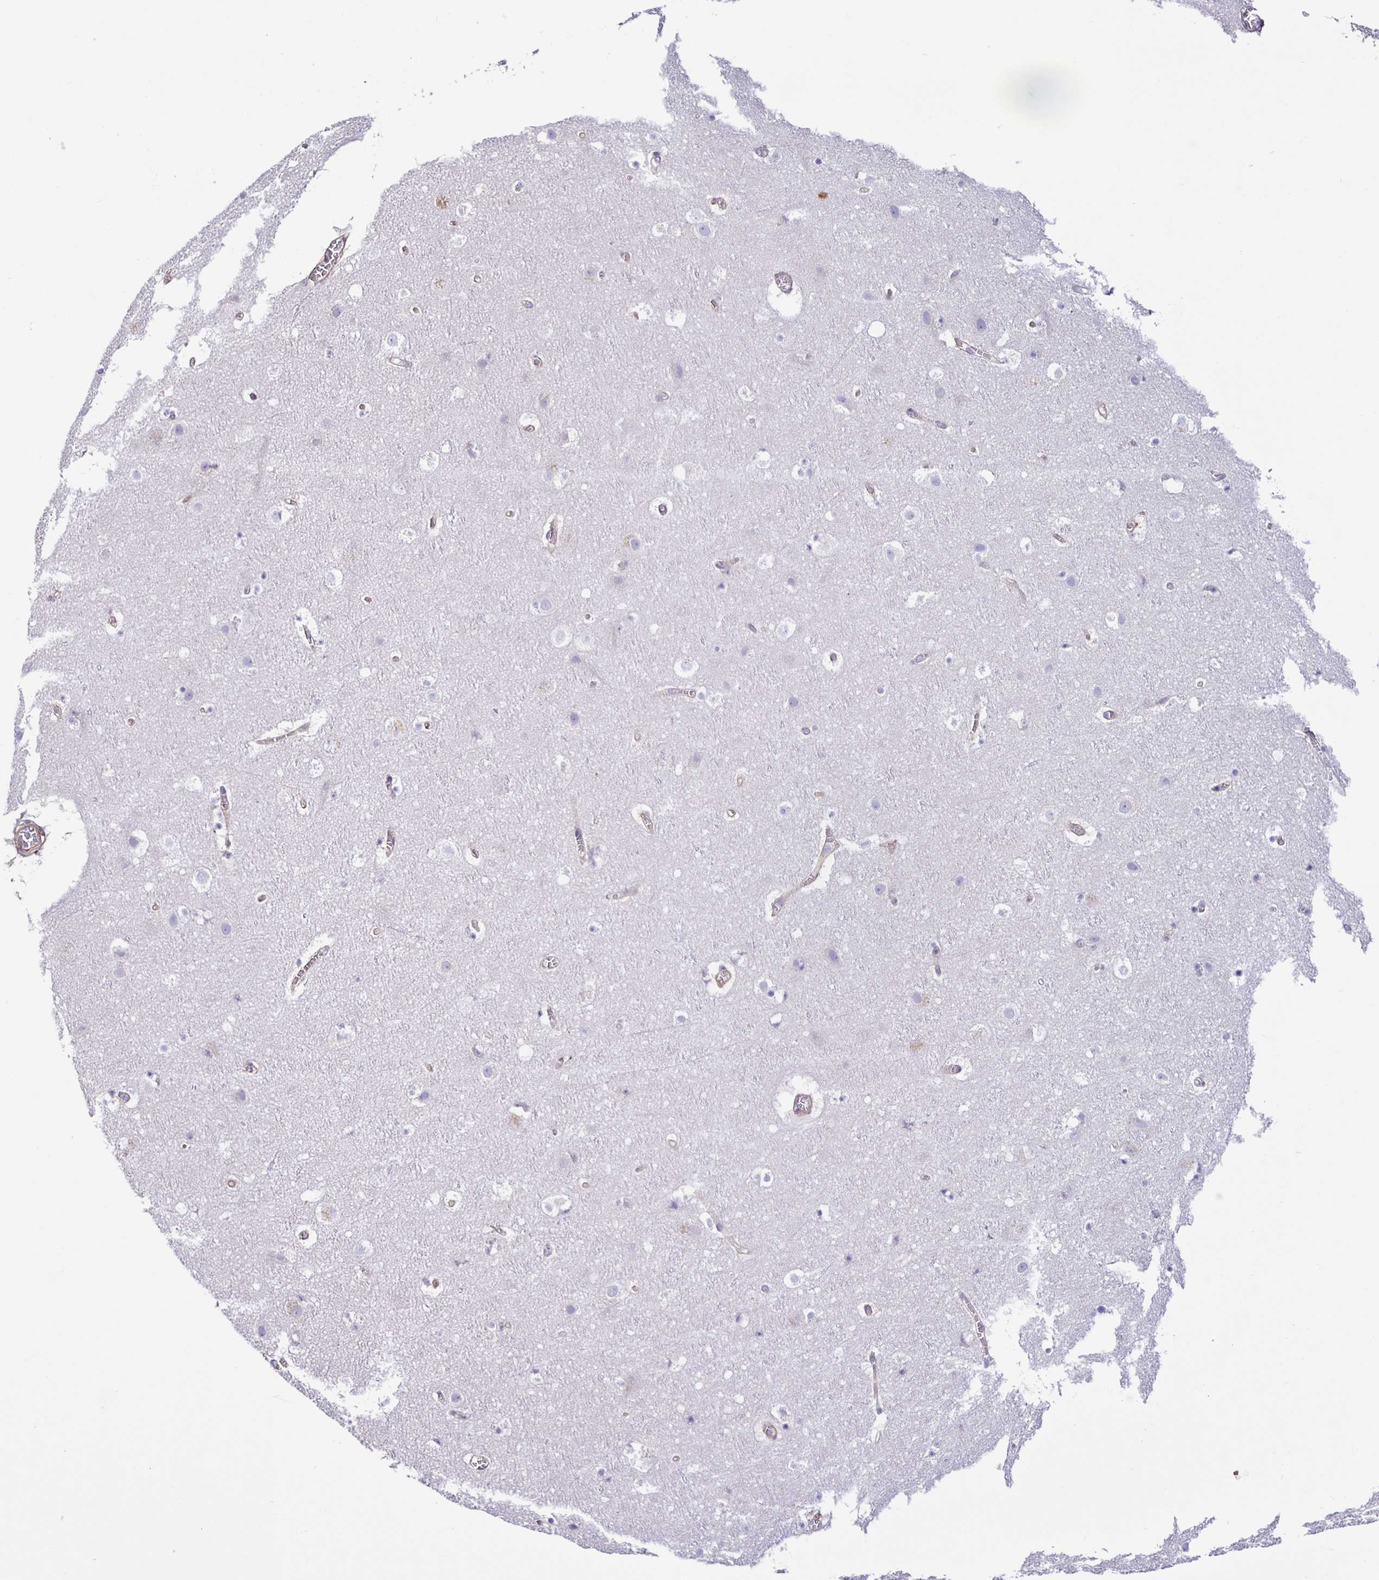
{"staining": {"intensity": "weak", "quantity": "25%-75%", "location": "cytoplasmic/membranous"}, "tissue": "cerebral cortex", "cell_type": "Endothelial cells", "image_type": "normal", "snomed": [{"axis": "morphology", "description": "Normal tissue, NOS"}, {"axis": "topography", "description": "Cerebral cortex"}], "caption": "DAB immunohistochemical staining of normal cerebral cortex demonstrates weak cytoplasmic/membranous protein positivity in approximately 25%-75% of endothelial cells. The protein of interest is shown in brown color, while the nuclei are stained blue.", "gene": "BOLL", "patient": {"sex": "female", "age": 42}}